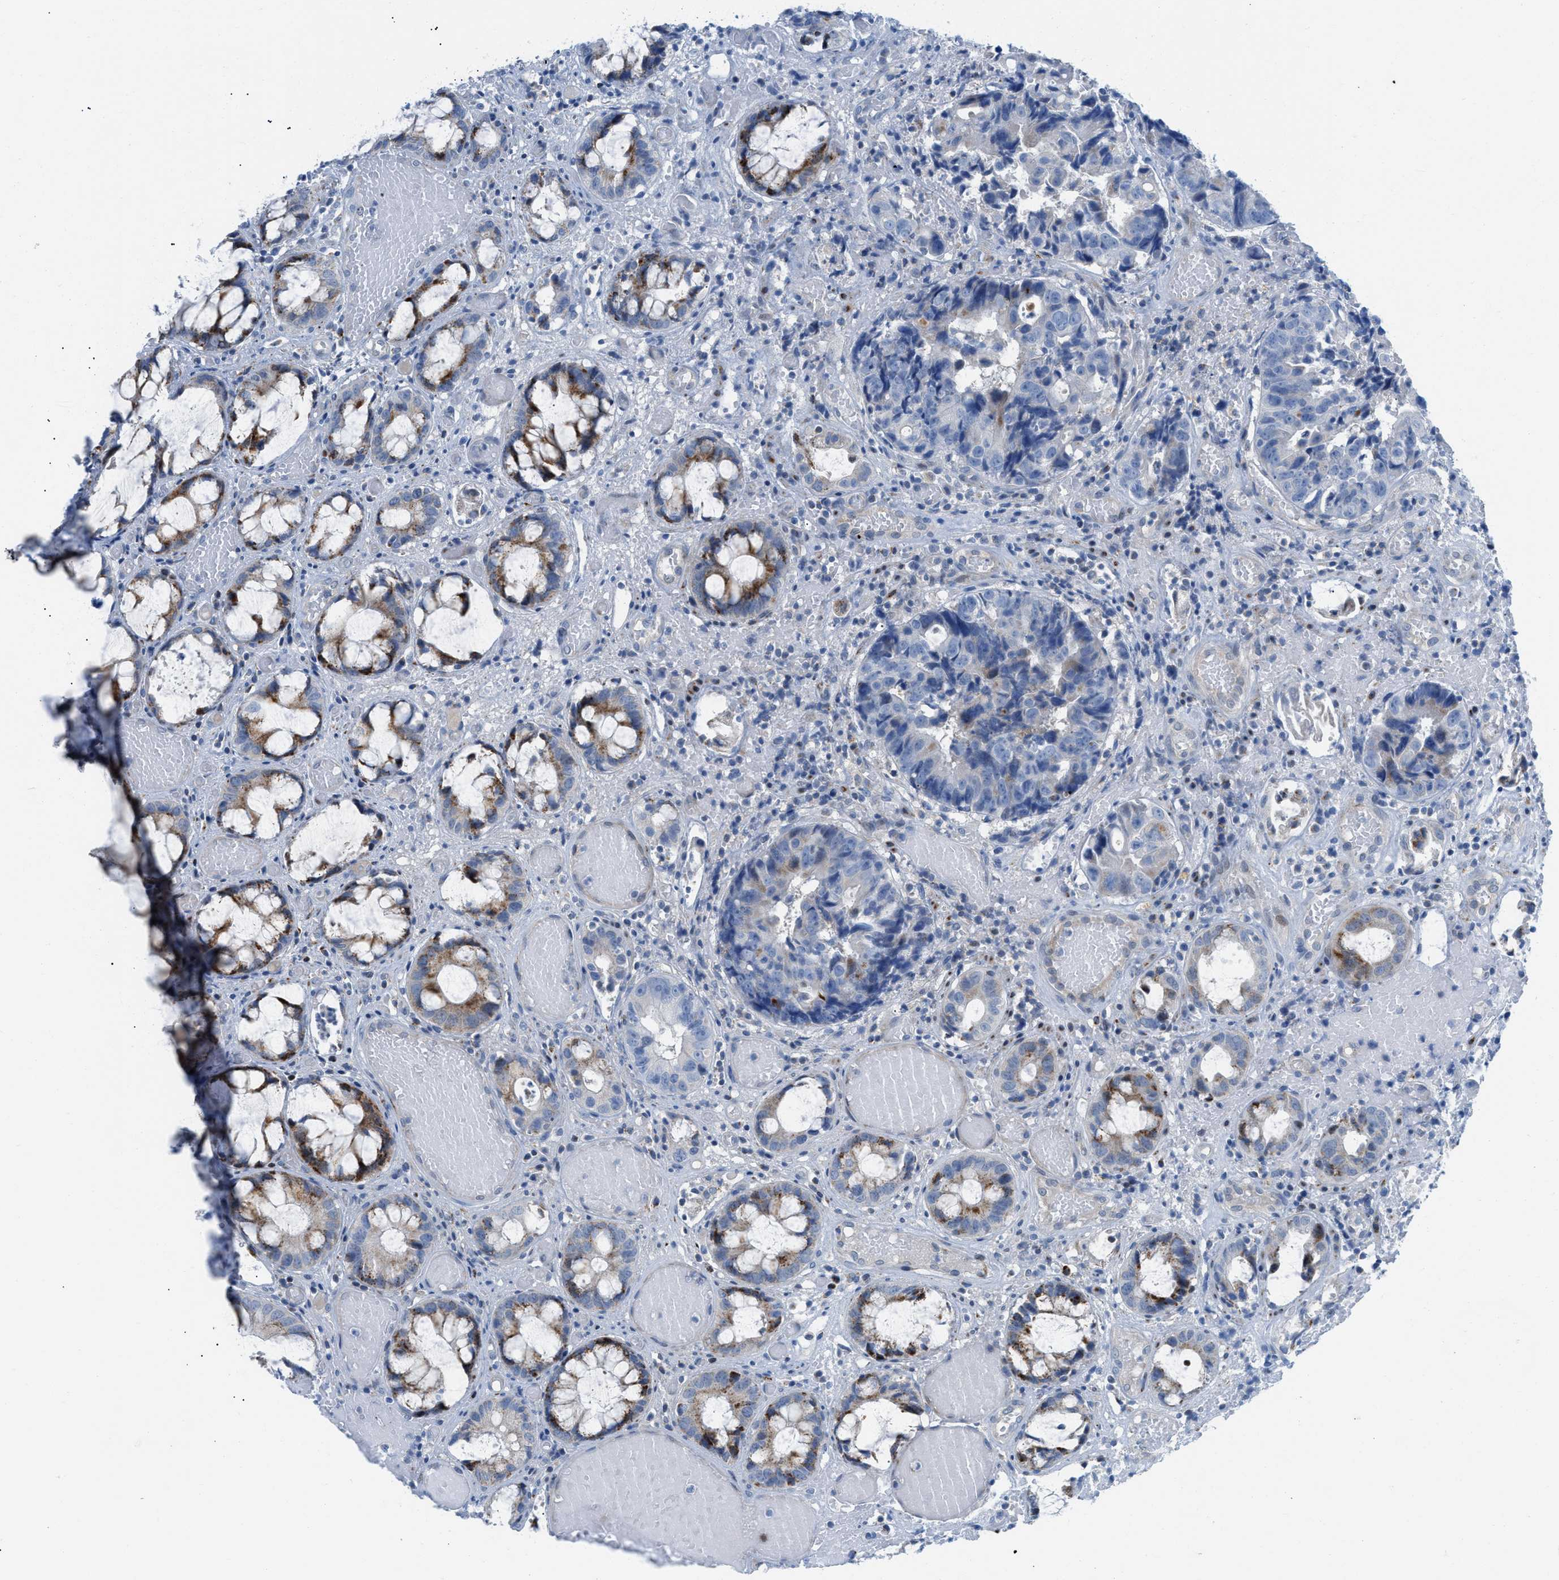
{"staining": {"intensity": "negative", "quantity": "none", "location": "none"}, "tissue": "colorectal cancer", "cell_type": "Tumor cells", "image_type": "cancer", "snomed": [{"axis": "morphology", "description": "Adenocarcinoma, NOS"}, {"axis": "topography", "description": "Colon"}], "caption": "Adenocarcinoma (colorectal) was stained to show a protein in brown. There is no significant expression in tumor cells.", "gene": "RBBP9", "patient": {"sex": "female", "age": 57}}